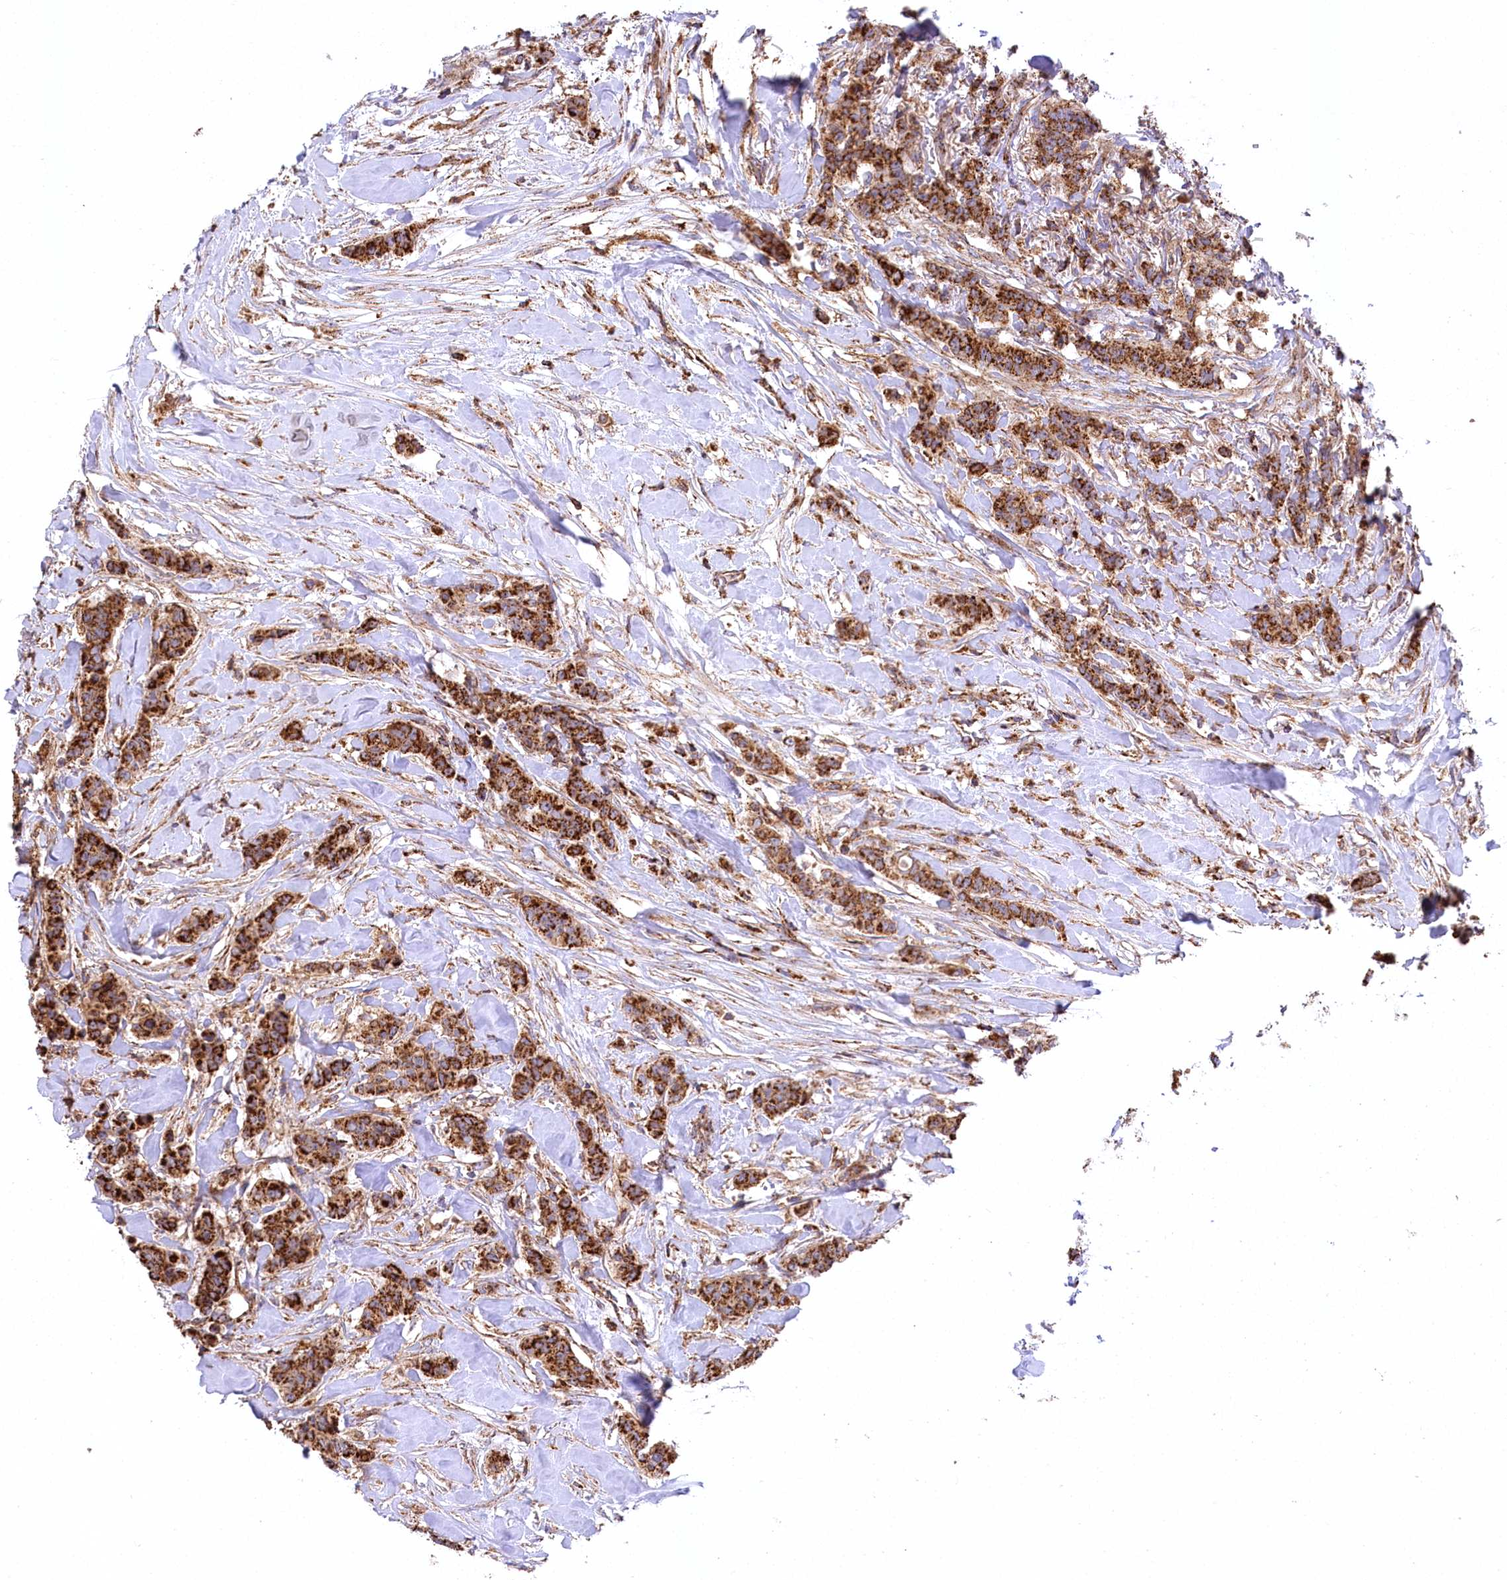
{"staining": {"intensity": "strong", "quantity": ">75%", "location": "cytoplasmic/membranous"}, "tissue": "breast cancer", "cell_type": "Tumor cells", "image_type": "cancer", "snomed": [{"axis": "morphology", "description": "Duct carcinoma"}, {"axis": "topography", "description": "Breast"}], "caption": "Human breast cancer stained with a protein marker exhibits strong staining in tumor cells.", "gene": "CARD19", "patient": {"sex": "female", "age": 40}}